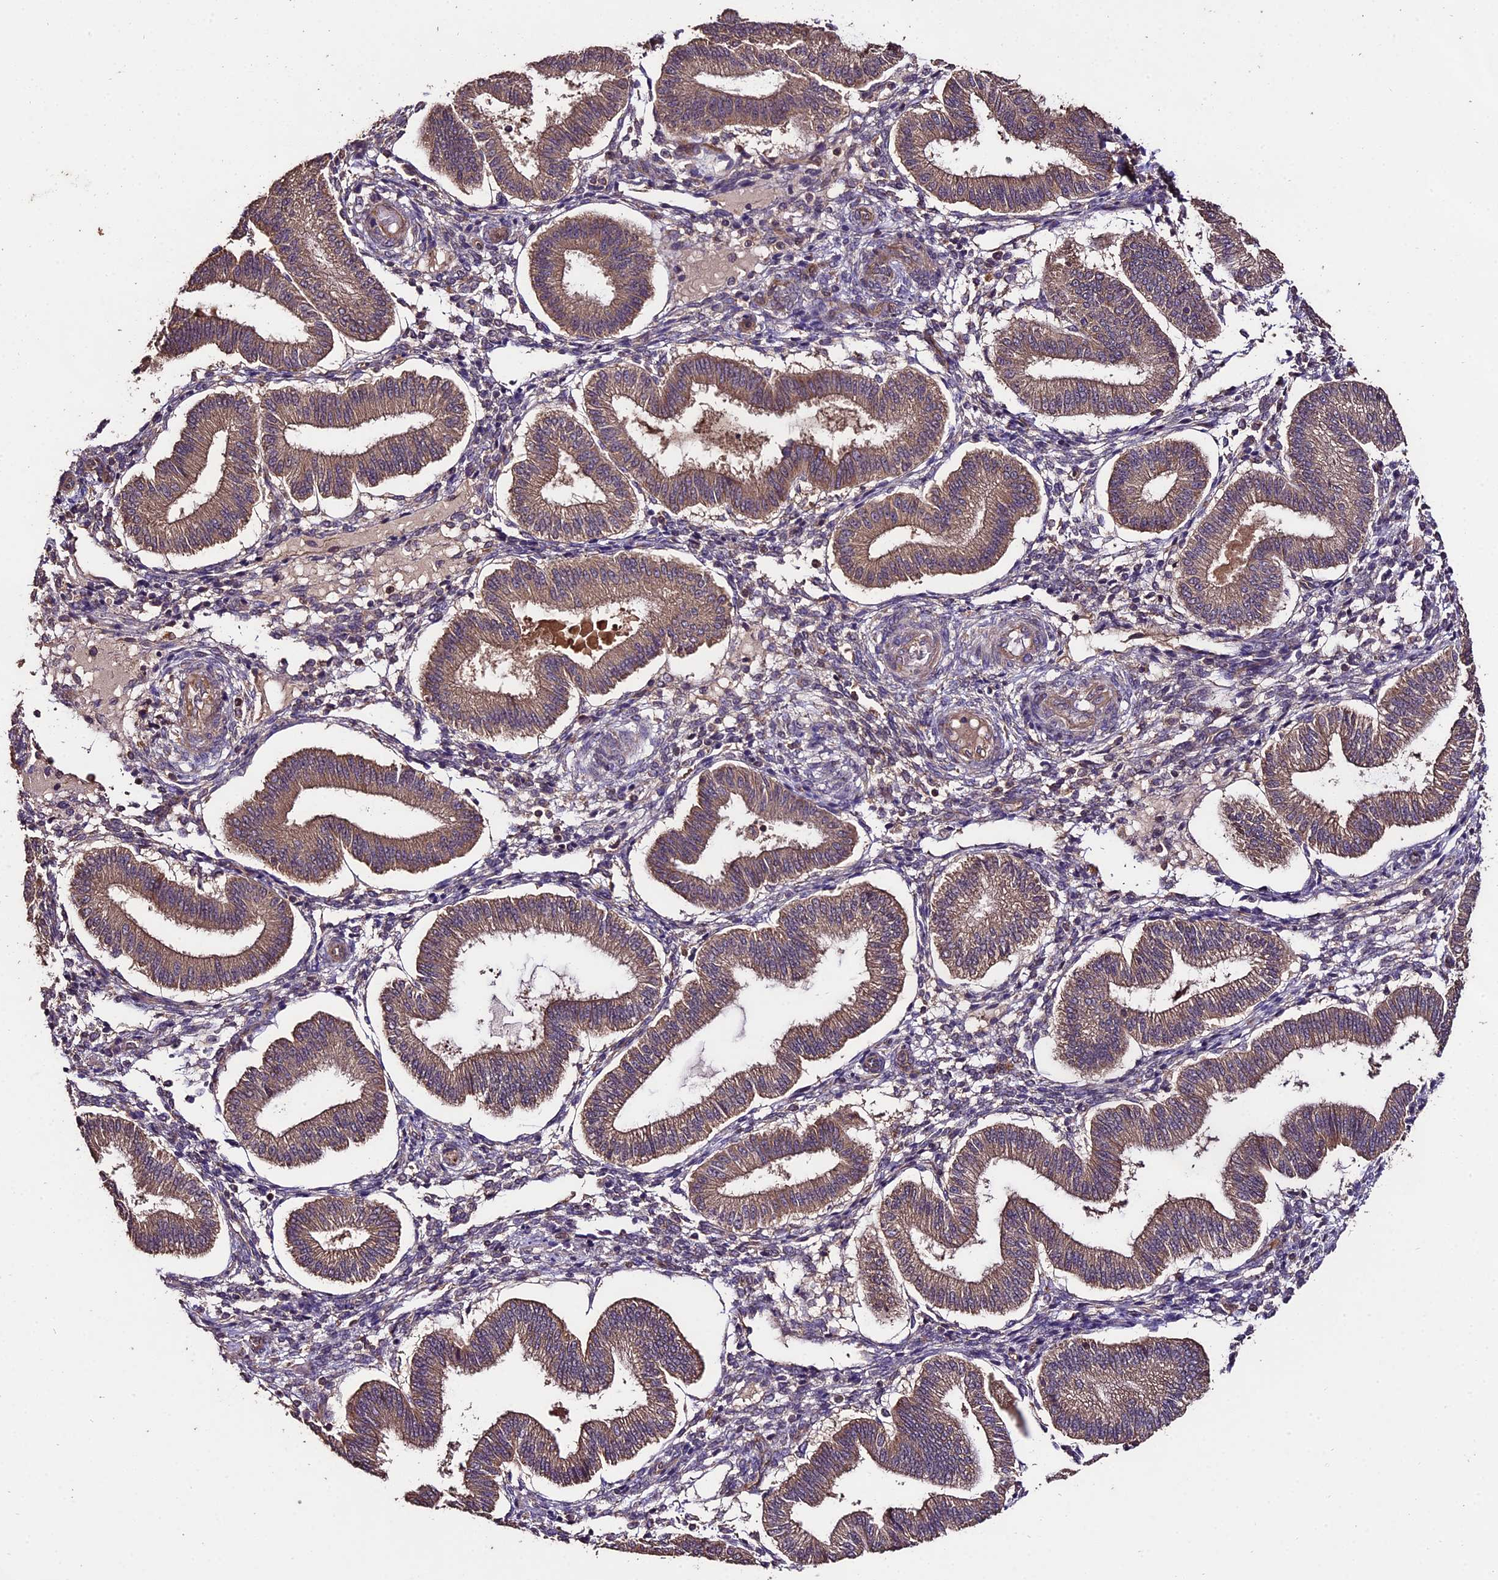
{"staining": {"intensity": "weak", "quantity": "25%-75%", "location": "cytoplasmic/membranous"}, "tissue": "endometrium", "cell_type": "Cells in endometrial stroma", "image_type": "normal", "snomed": [{"axis": "morphology", "description": "Normal tissue, NOS"}, {"axis": "topography", "description": "Endometrium"}], "caption": "Immunohistochemical staining of normal human endometrium shows low levels of weak cytoplasmic/membranous positivity in about 25%-75% of cells in endometrial stroma. (brown staining indicates protein expression, while blue staining denotes nuclei).", "gene": "TTLL10", "patient": {"sex": "female", "age": 39}}